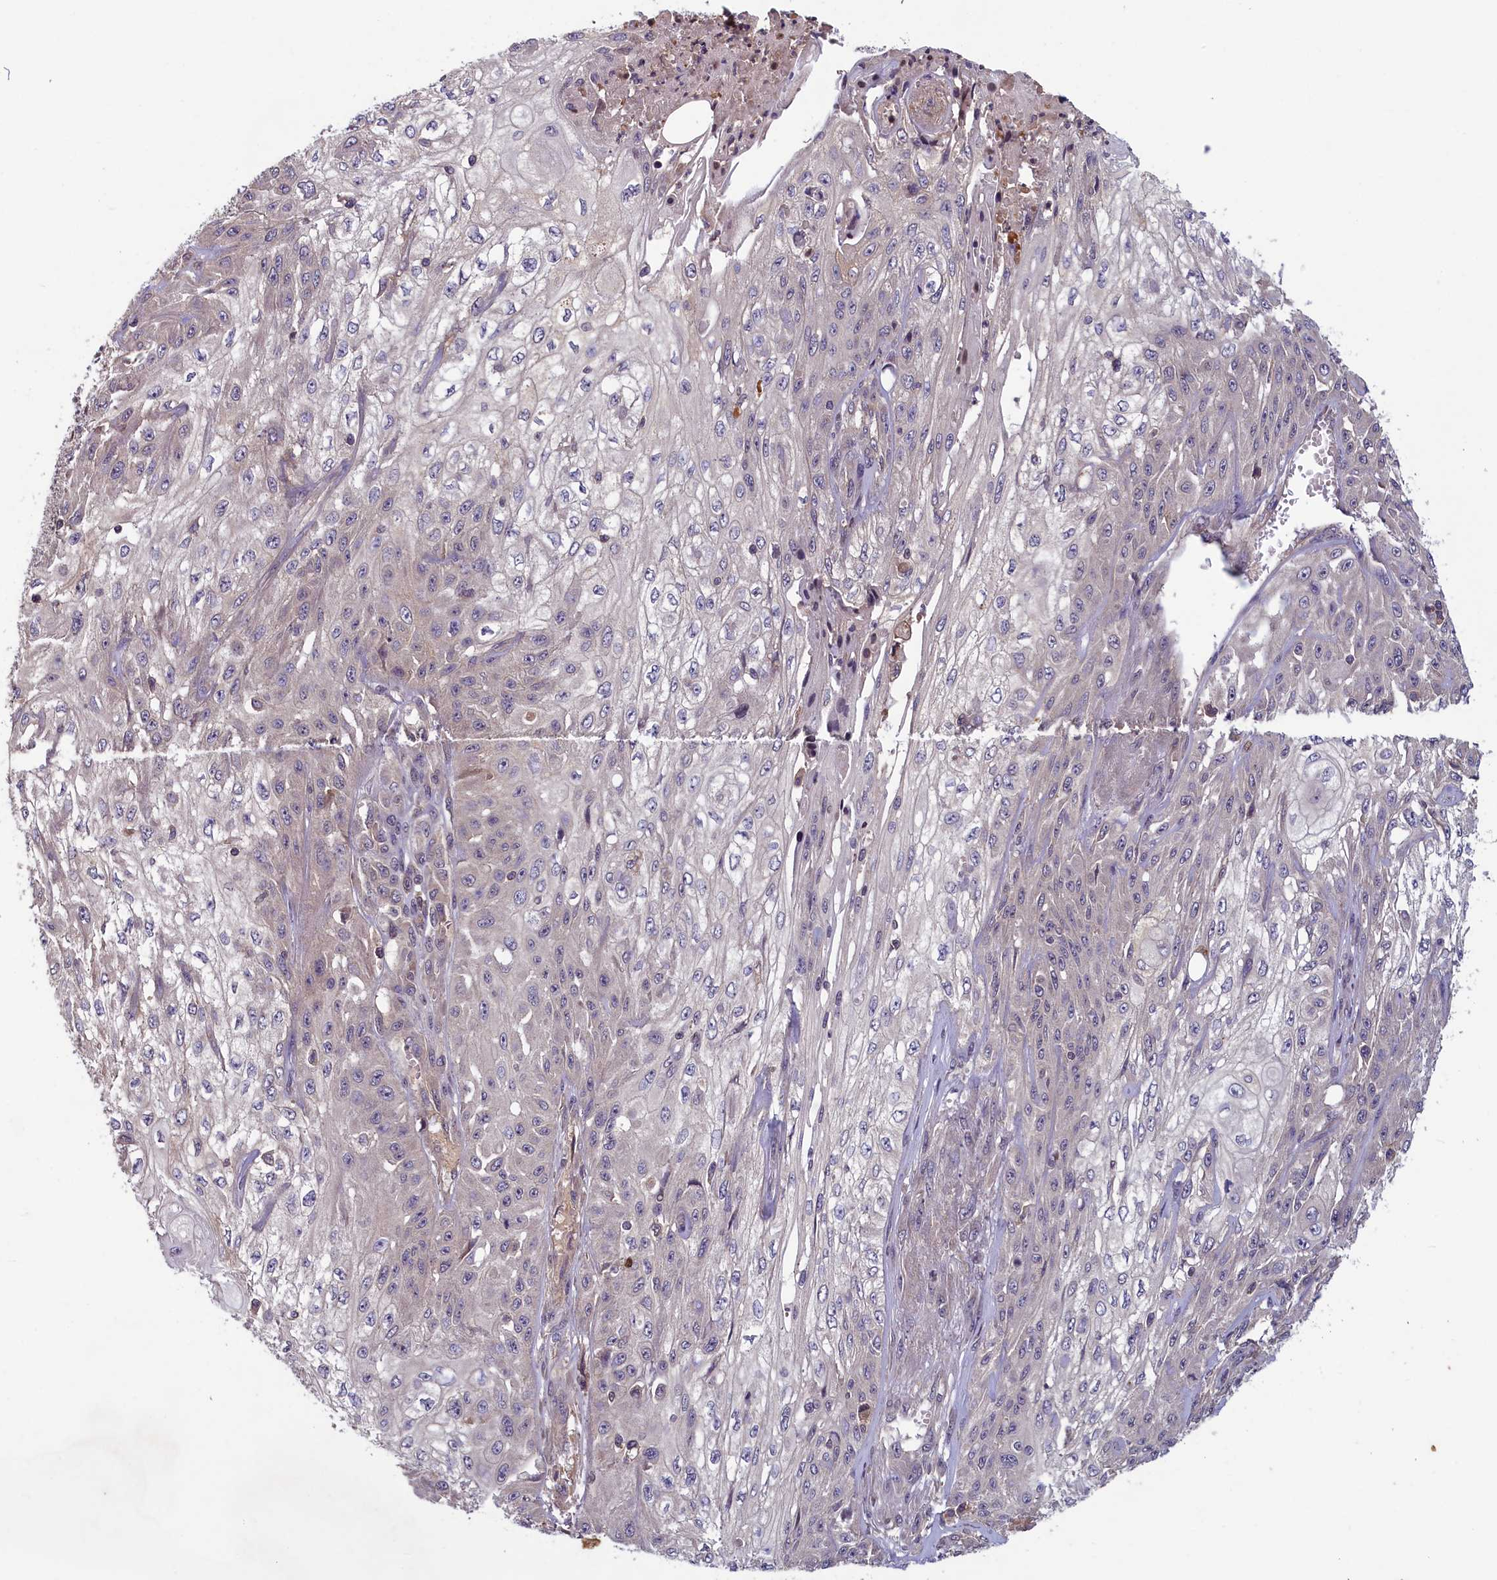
{"staining": {"intensity": "negative", "quantity": "none", "location": "none"}, "tissue": "skin cancer", "cell_type": "Tumor cells", "image_type": "cancer", "snomed": [{"axis": "morphology", "description": "Squamous cell carcinoma, NOS"}, {"axis": "morphology", "description": "Squamous cell carcinoma, metastatic, NOS"}, {"axis": "topography", "description": "Skin"}, {"axis": "topography", "description": "Lymph node"}], "caption": "A high-resolution photomicrograph shows immunohistochemistry (IHC) staining of skin squamous cell carcinoma, which demonstrates no significant expression in tumor cells. Brightfield microscopy of immunohistochemistry (IHC) stained with DAB (brown) and hematoxylin (blue), captured at high magnification.", "gene": "NUDT6", "patient": {"sex": "male", "age": 75}}